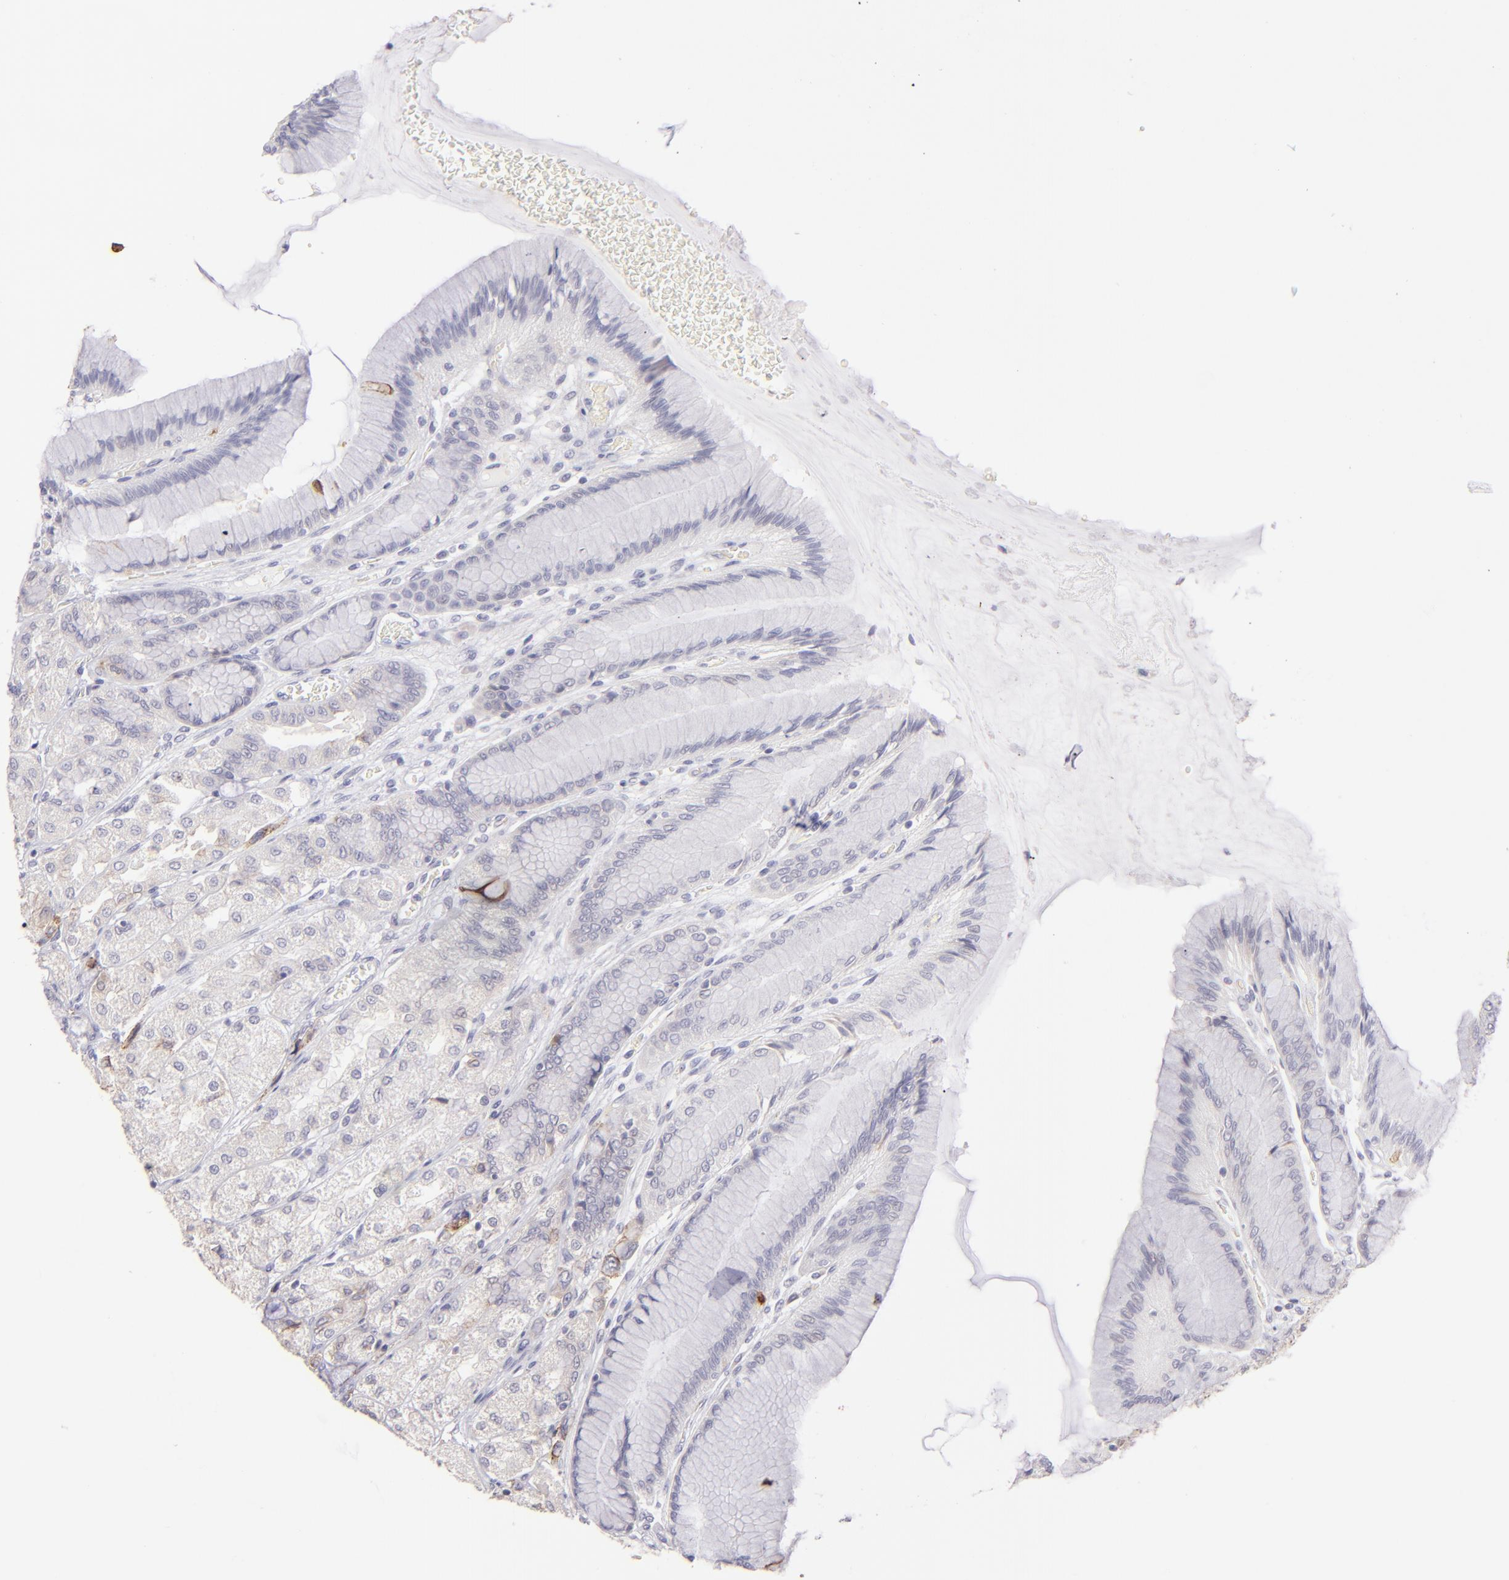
{"staining": {"intensity": "moderate", "quantity": "25%-75%", "location": "cytoplasmic/membranous"}, "tissue": "stomach", "cell_type": "Glandular cells", "image_type": "normal", "snomed": [{"axis": "morphology", "description": "Normal tissue, NOS"}, {"axis": "morphology", "description": "Adenocarcinoma, NOS"}, {"axis": "topography", "description": "Stomach"}, {"axis": "topography", "description": "Stomach, lower"}], "caption": "About 25%-75% of glandular cells in unremarkable human stomach show moderate cytoplasmic/membranous protein staining as visualized by brown immunohistochemical staining.", "gene": "CLDN4", "patient": {"sex": "female", "age": 65}}